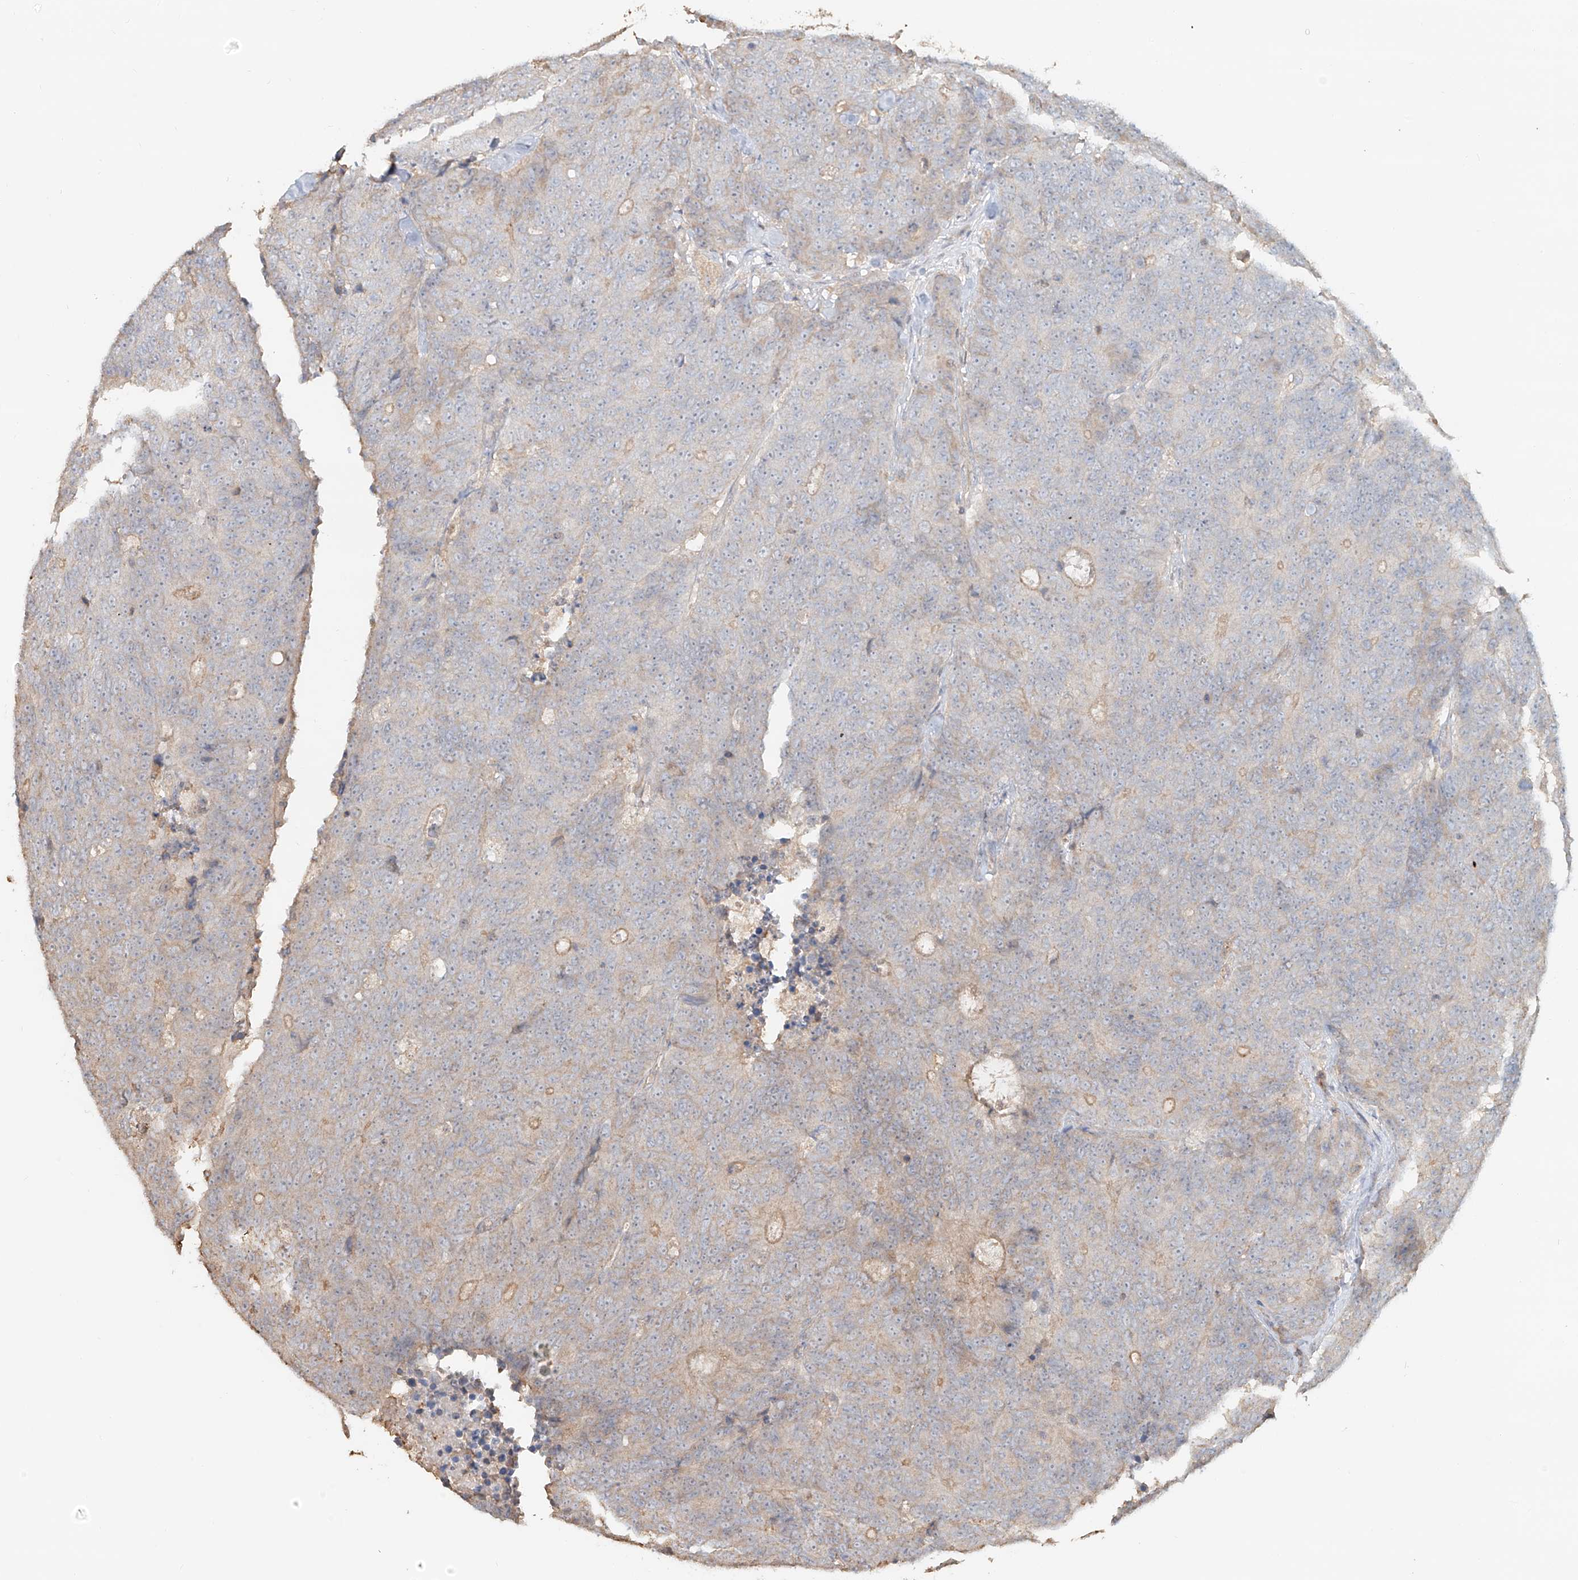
{"staining": {"intensity": "negative", "quantity": "none", "location": "none"}, "tissue": "colorectal cancer", "cell_type": "Tumor cells", "image_type": "cancer", "snomed": [{"axis": "morphology", "description": "Adenocarcinoma, NOS"}, {"axis": "topography", "description": "Colon"}], "caption": "IHC photomicrograph of human colorectal cancer stained for a protein (brown), which demonstrates no expression in tumor cells. Brightfield microscopy of immunohistochemistry stained with DAB (brown) and hematoxylin (blue), captured at high magnification.", "gene": "NPHS1", "patient": {"sex": "female", "age": 86}}